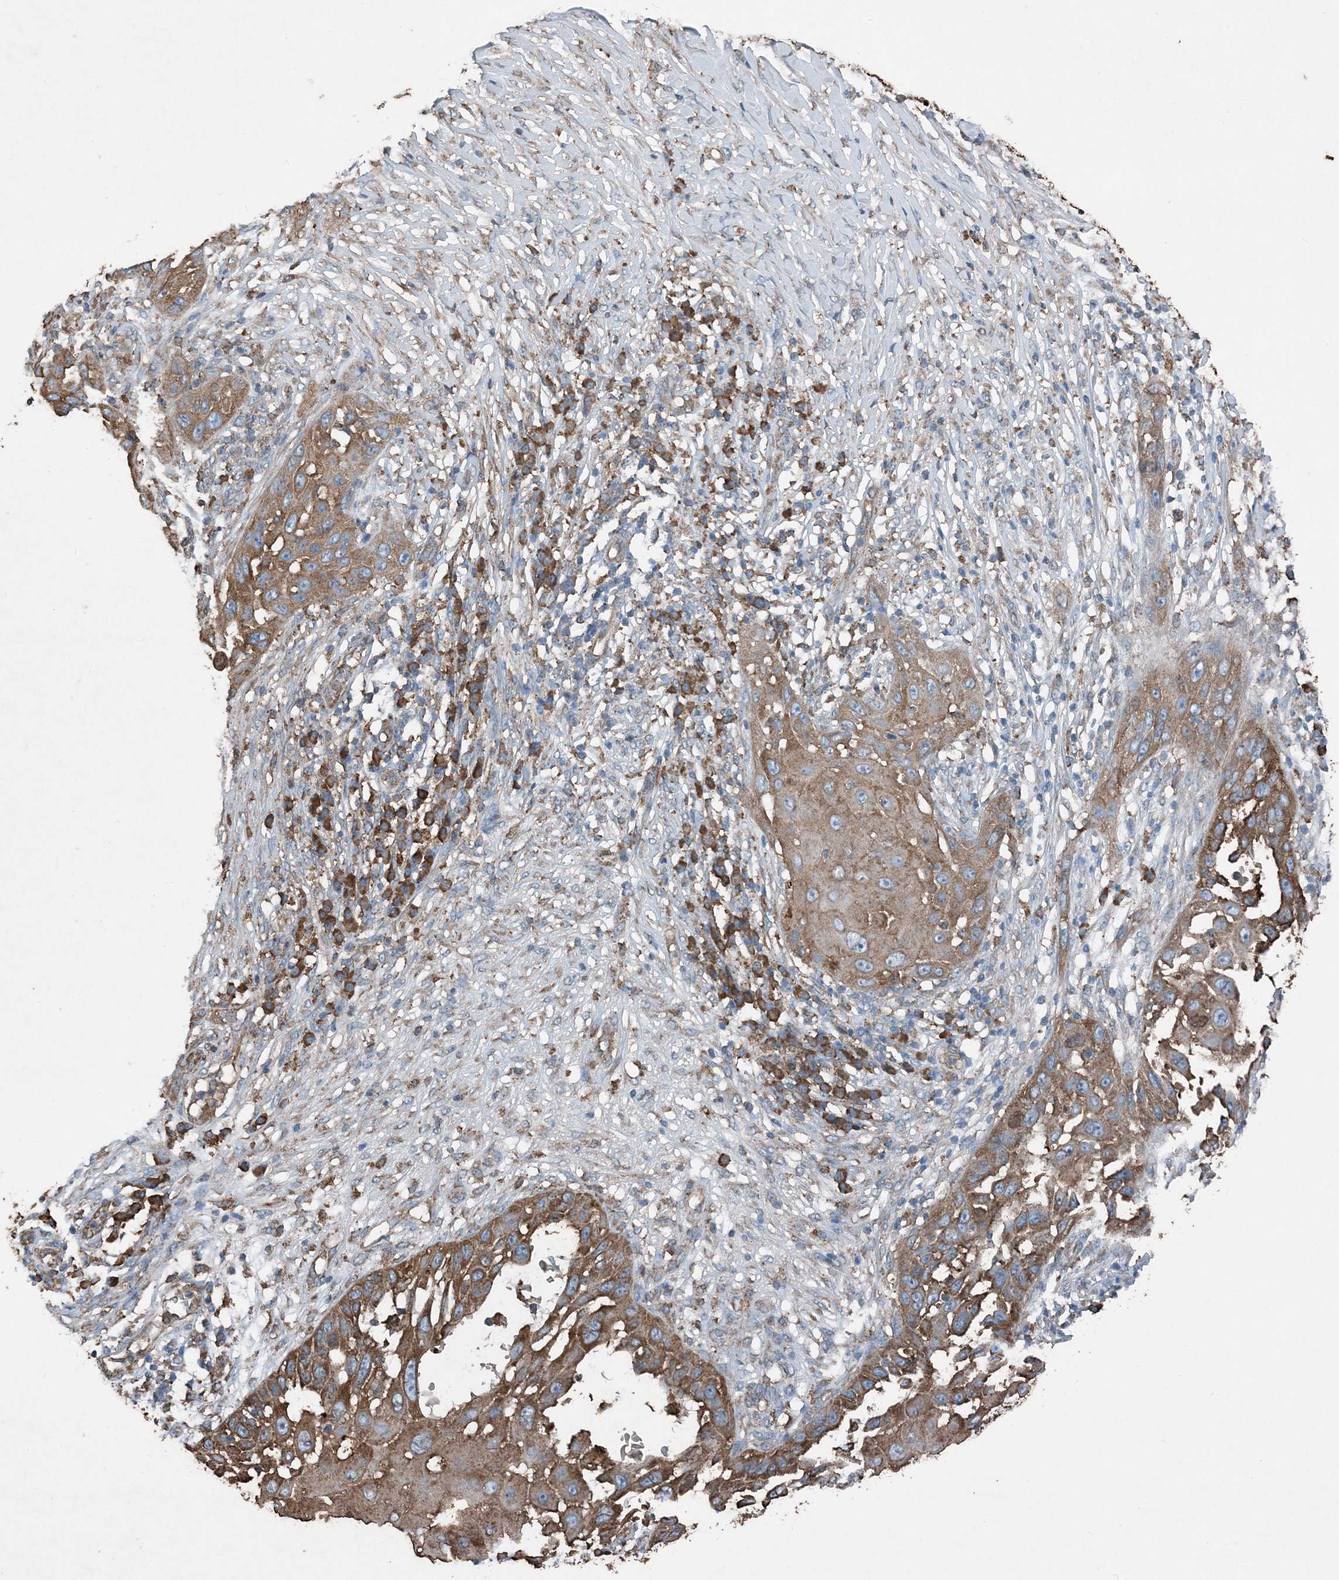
{"staining": {"intensity": "moderate", "quantity": ">75%", "location": "cytoplasmic/membranous"}, "tissue": "skin cancer", "cell_type": "Tumor cells", "image_type": "cancer", "snomed": [{"axis": "morphology", "description": "Squamous cell carcinoma, NOS"}, {"axis": "topography", "description": "Skin"}], "caption": "A histopathology image showing moderate cytoplasmic/membranous positivity in about >75% of tumor cells in skin squamous cell carcinoma, as visualized by brown immunohistochemical staining.", "gene": "PDIA6", "patient": {"sex": "female", "age": 44}}